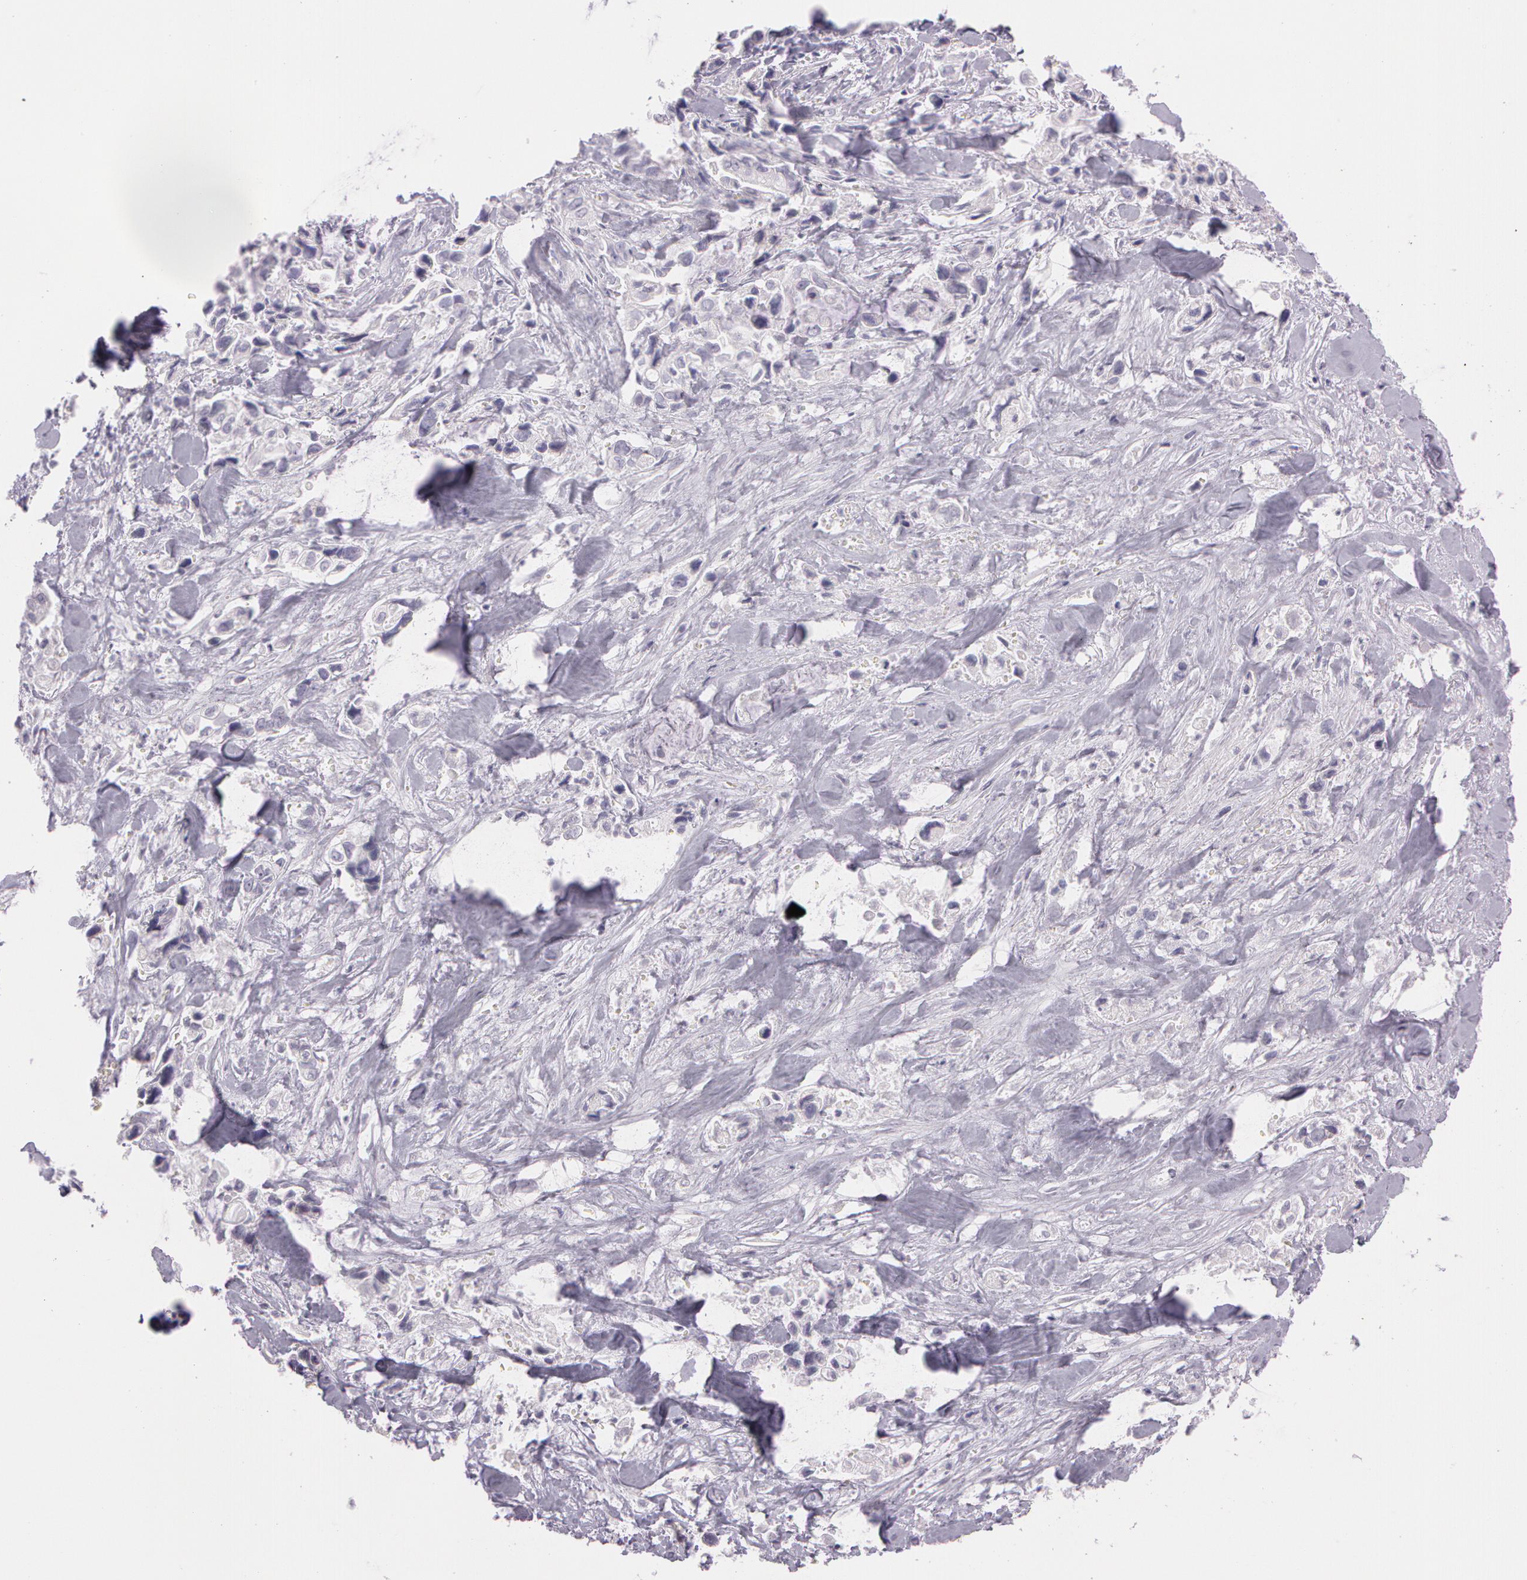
{"staining": {"intensity": "negative", "quantity": "none", "location": "none"}, "tissue": "pancreatic cancer", "cell_type": "Tumor cells", "image_type": "cancer", "snomed": [{"axis": "morphology", "description": "Adenocarcinoma, NOS"}, {"axis": "topography", "description": "Pancreas"}], "caption": "An immunohistochemistry histopathology image of pancreatic cancer (adenocarcinoma) is shown. There is no staining in tumor cells of pancreatic cancer (adenocarcinoma).", "gene": "OTC", "patient": {"sex": "male", "age": 69}}